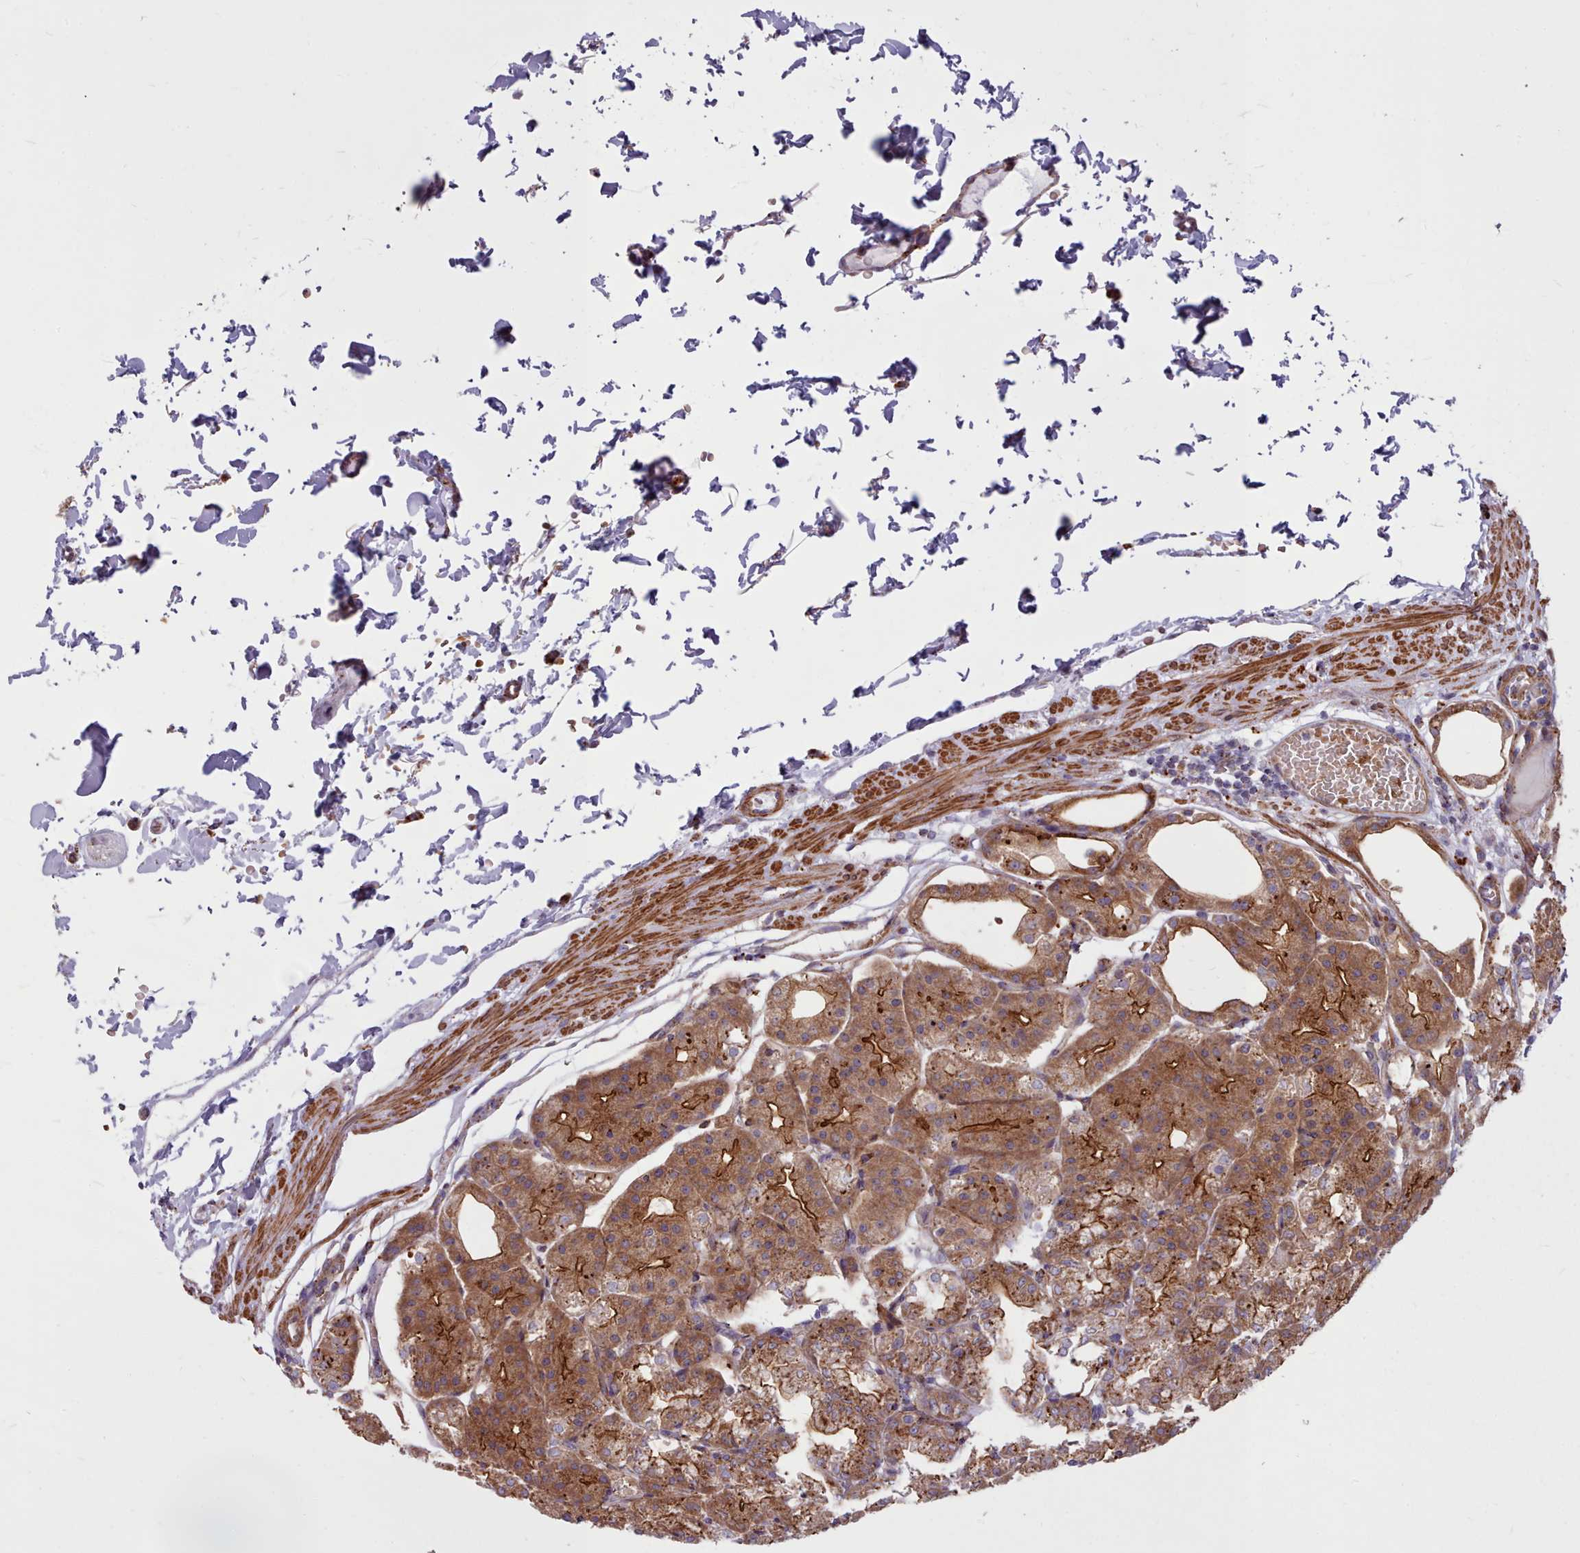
{"staining": {"intensity": "moderate", "quantity": ">75%", "location": "cytoplasmic/membranous"}, "tissue": "stomach", "cell_type": "Glandular cells", "image_type": "normal", "snomed": [{"axis": "morphology", "description": "Normal tissue, NOS"}, {"axis": "topography", "description": "Stomach, lower"}], "caption": "Brown immunohistochemical staining in benign stomach demonstrates moderate cytoplasmic/membranous staining in approximately >75% of glandular cells. Ihc stains the protein of interest in brown and the nuclei are stained blue.", "gene": "PACSIN3", "patient": {"sex": "male", "age": 71}}